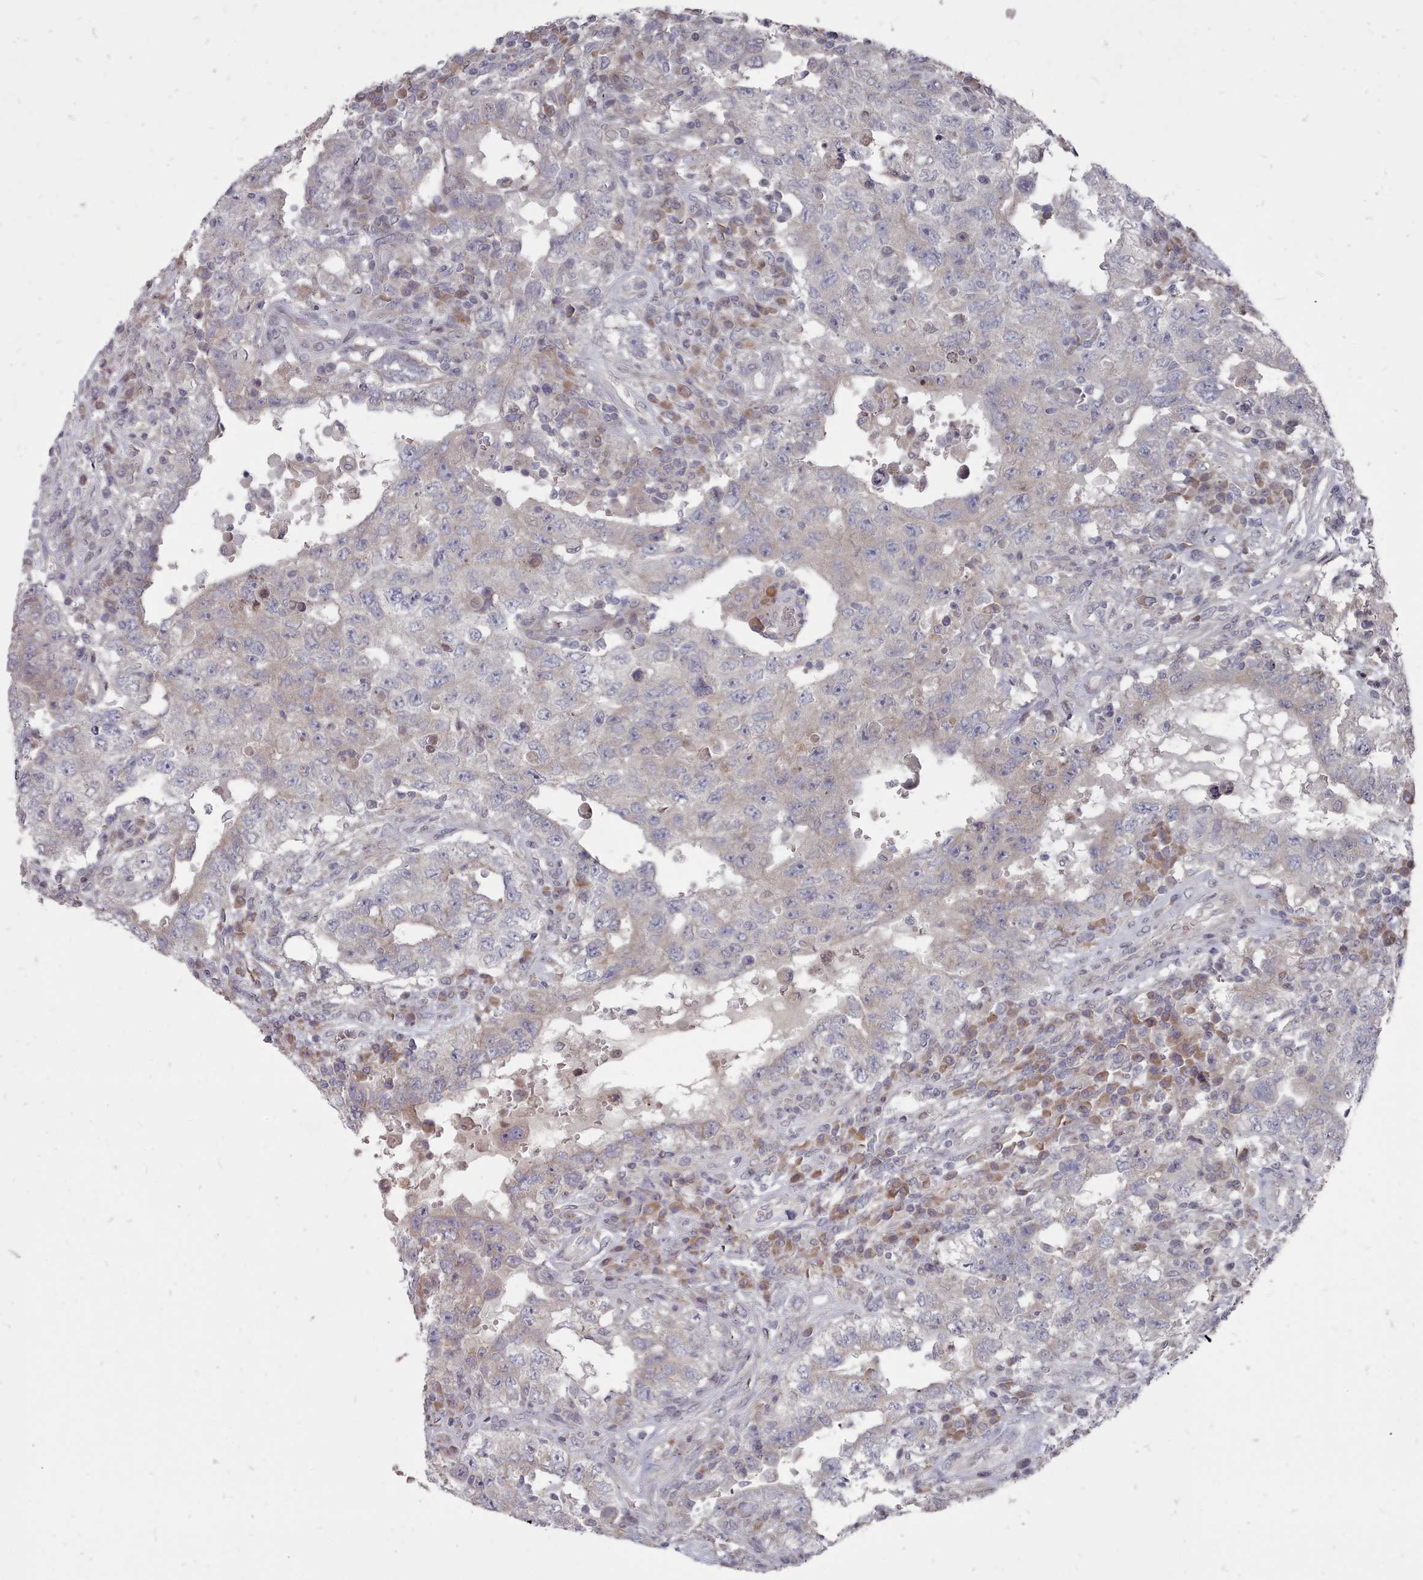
{"staining": {"intensity": "weak", "quantity": "<25%", "location": "cytoplasmic/membranous"}, "tissue": "testis cancer", "cell_type": "Tumor cells", "image_type": "cancer", "snomed": [{"axis": "morphology", "description": "Carcinoma, Embryonal, NOS"}, {"axis": "topography", "description": "Testis"}], "caption": "Protein analysis of testis cancer exhibits no significant expression in tumor cells. (DAB (3,3'-diaminobenzidine) immunohistochemistry visualized using brightfield microscopy, high magnification).", "gene": "ACKR3", "patient": {"sex": "male", "age": 26}}